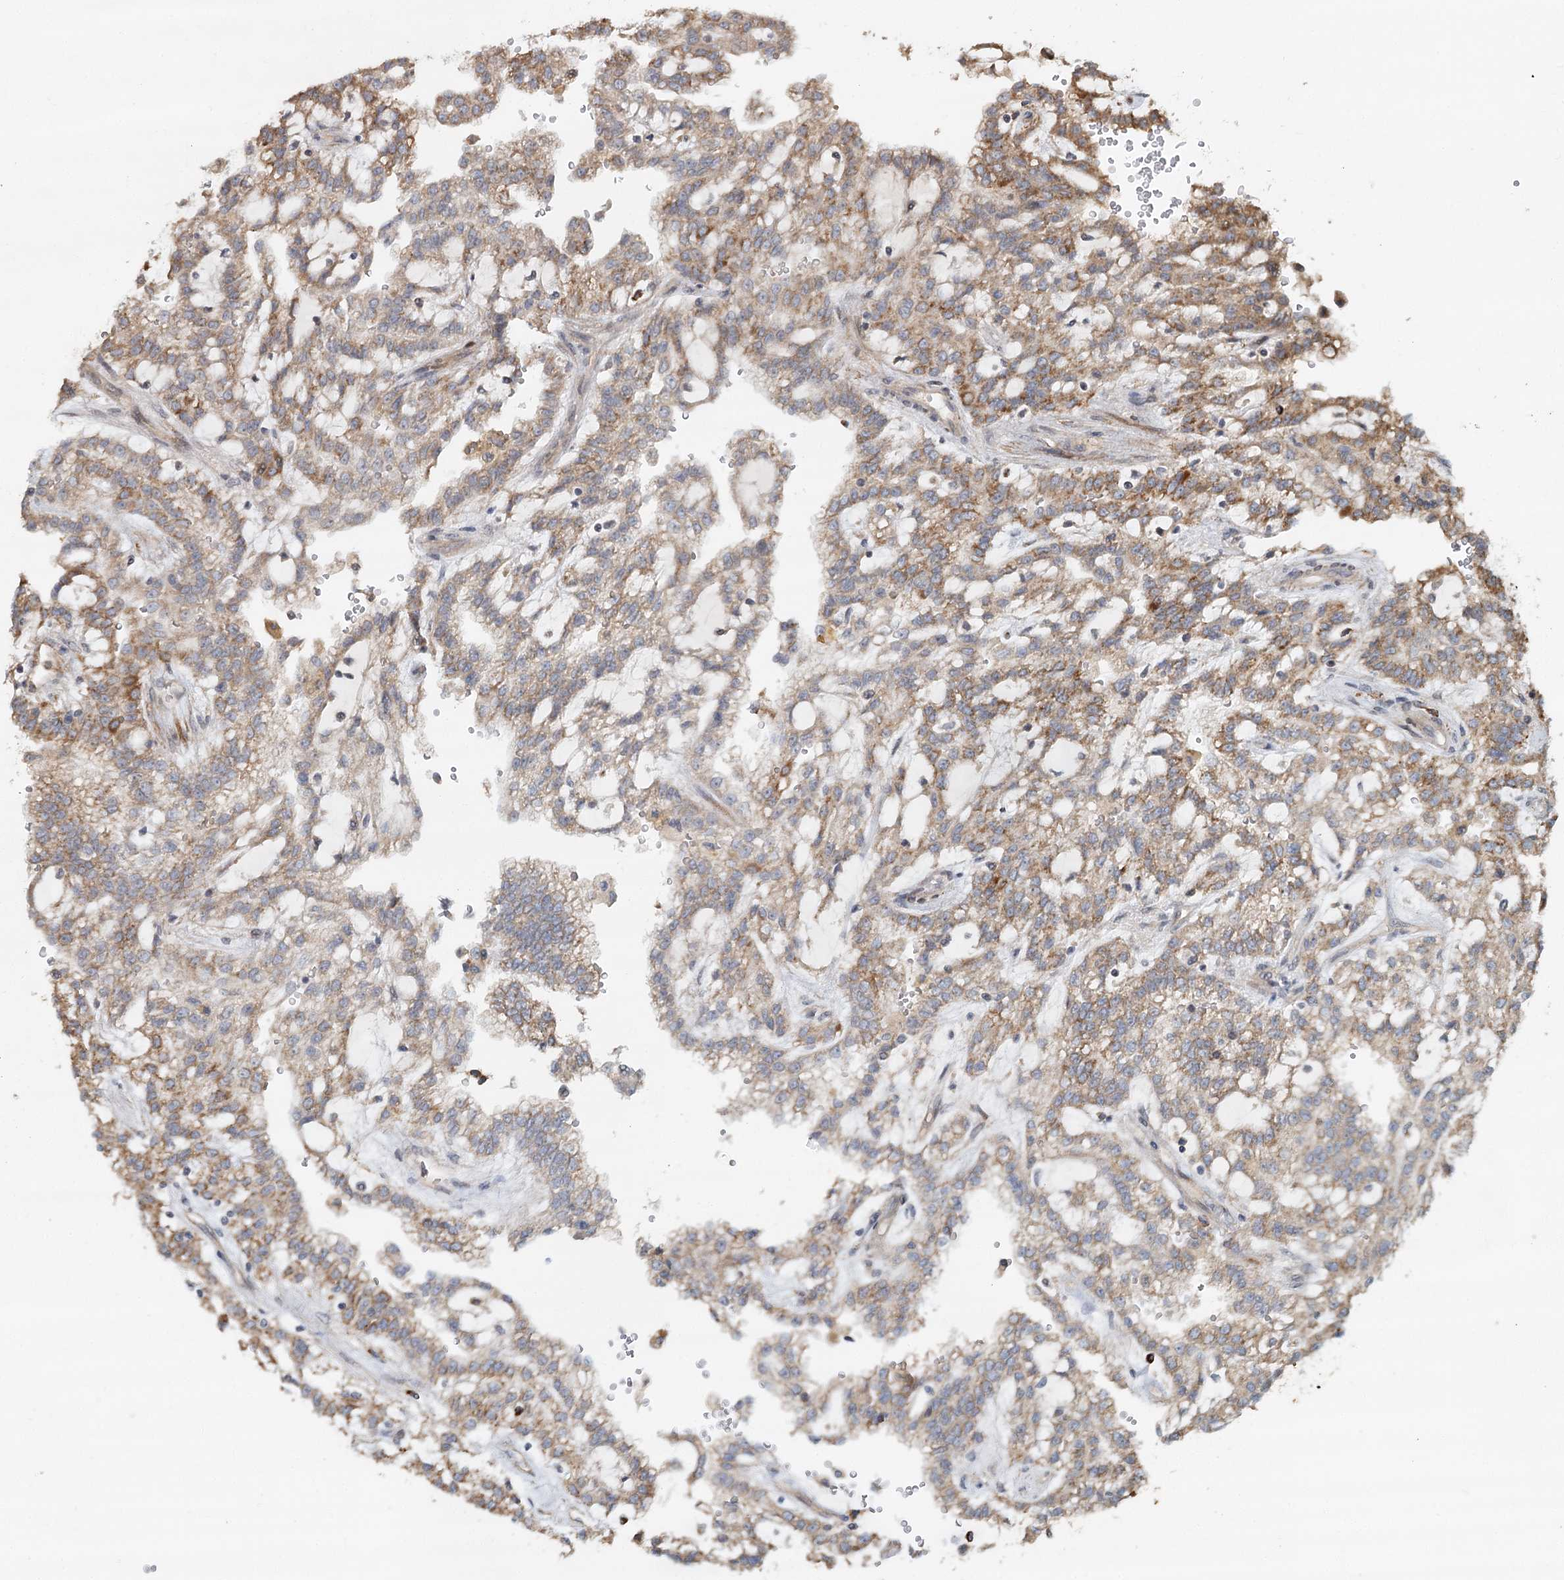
{"staining": {"intensity": "moderate", "quantity": ">75%", "location": "cytoplasmic/membranous"}, "tissue": "renal cancer", "cell_type": "Tumor cells", "image_type": "cancer", "snomed": [{"axis": "morphology", "description": "Adenocarcinoma, NOS"}, {"axis": "topography", "description": "Kidney"}], "caption": "Approximately >75% of tumor cells in adenocarcinoma (renal) reveal moderate cytoplasmic/membranous protein staining as visualized by brown immunohistochemical staining.", "gene": "RNF111", "patient": {"sex": "male", "age": 63}}